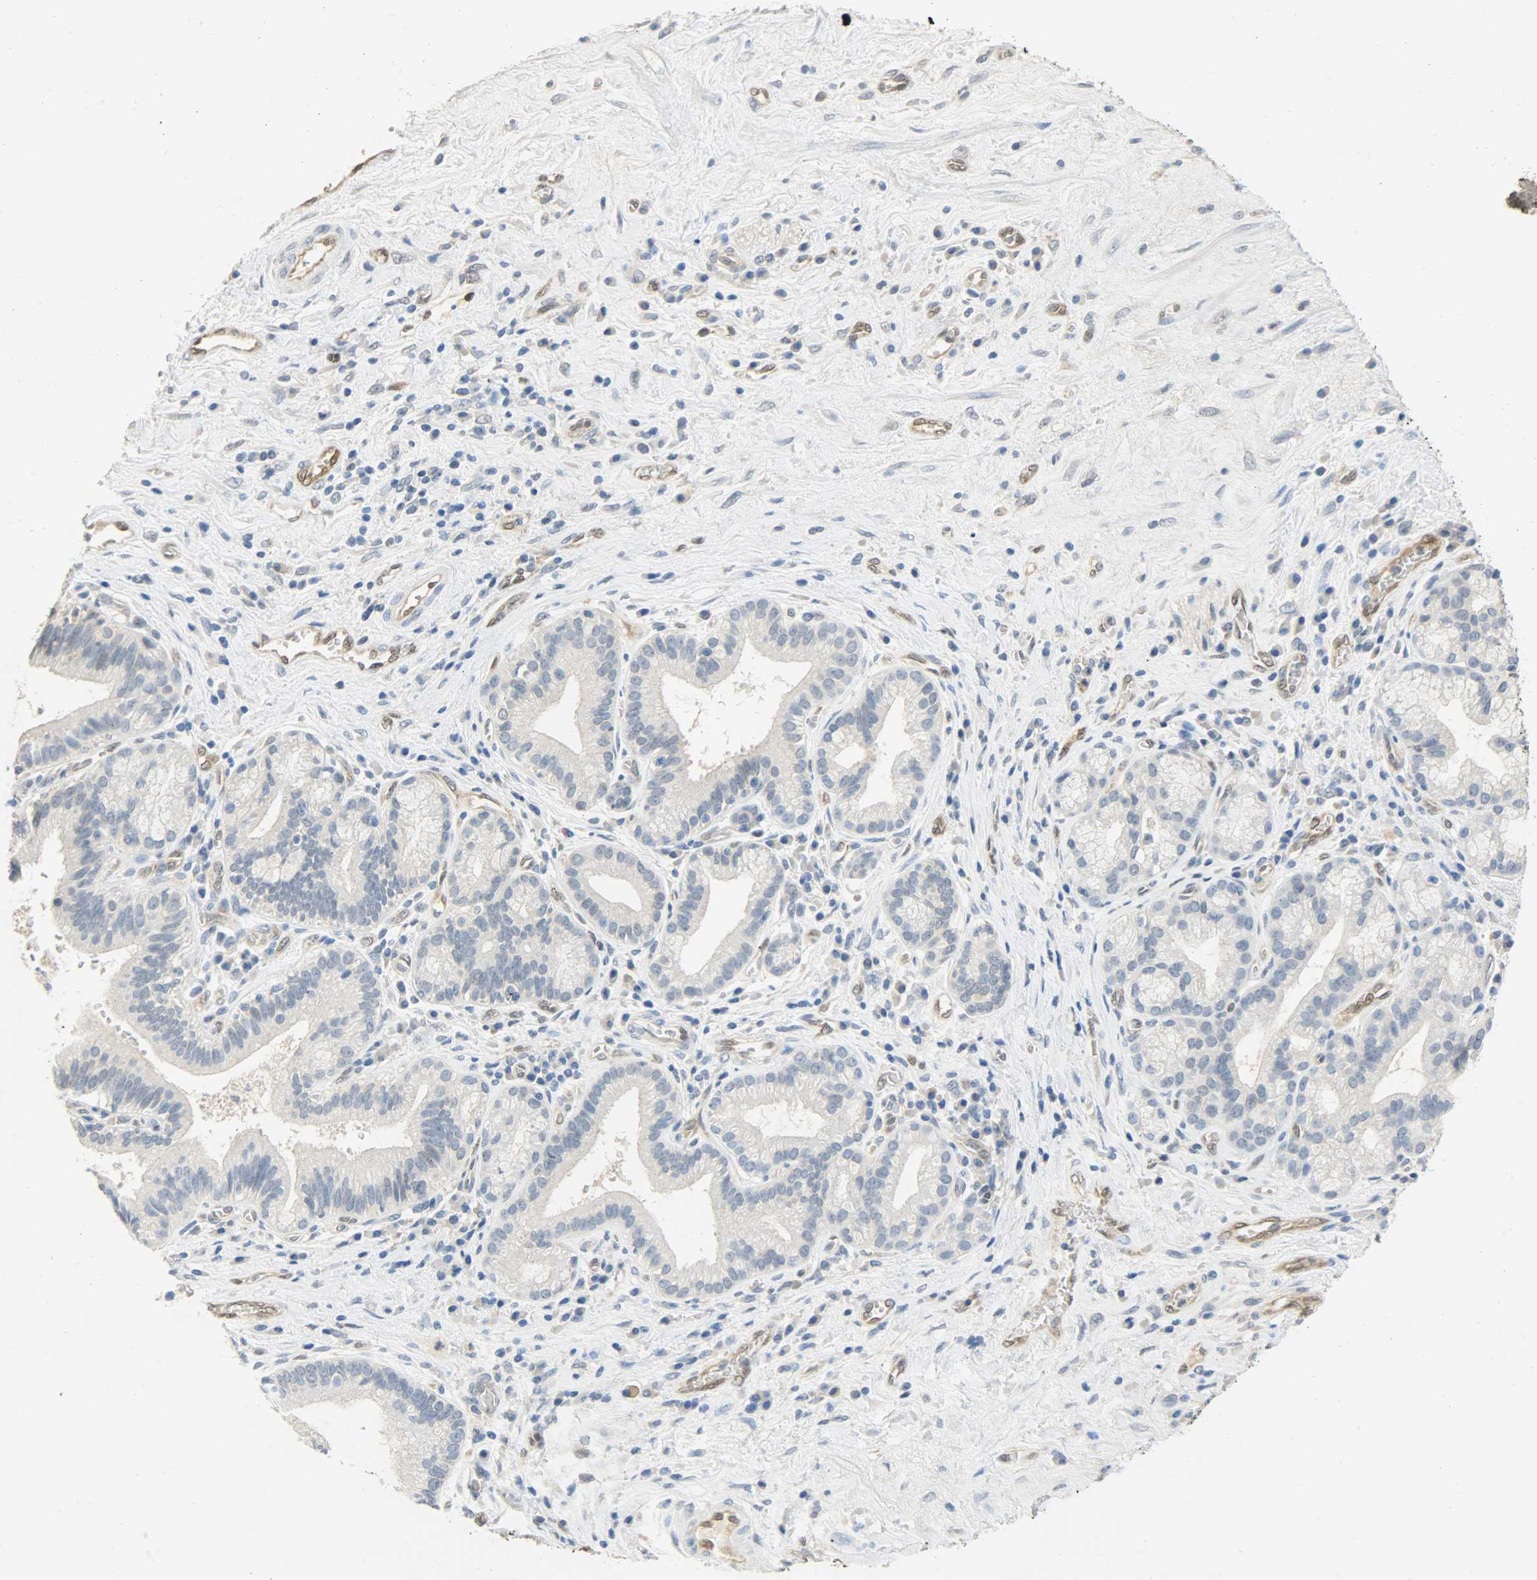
{"staining": {"intensity": "negative", "quantity": "none", "location": "none"}, "tissue": "pancreatic cancer", "cell_type": "Tumor cells", "image_type": "cancer", "snomed": [{"axis": "morphology", "description": "Adenocarcinoma, NOS"}, {"axis": "topography", "description": "Pancreas"}], "caption": "Immunohistochemistry (IHC) image of neoplastic tissue: adenocarcinoma (pancreatic) stained with DAB (3,3'-diaminobenzidine) exhibits no significant protein expression in tumor cells.", "gene": "FKBP1A", "patient": {"sex": "female", "age": 73}}